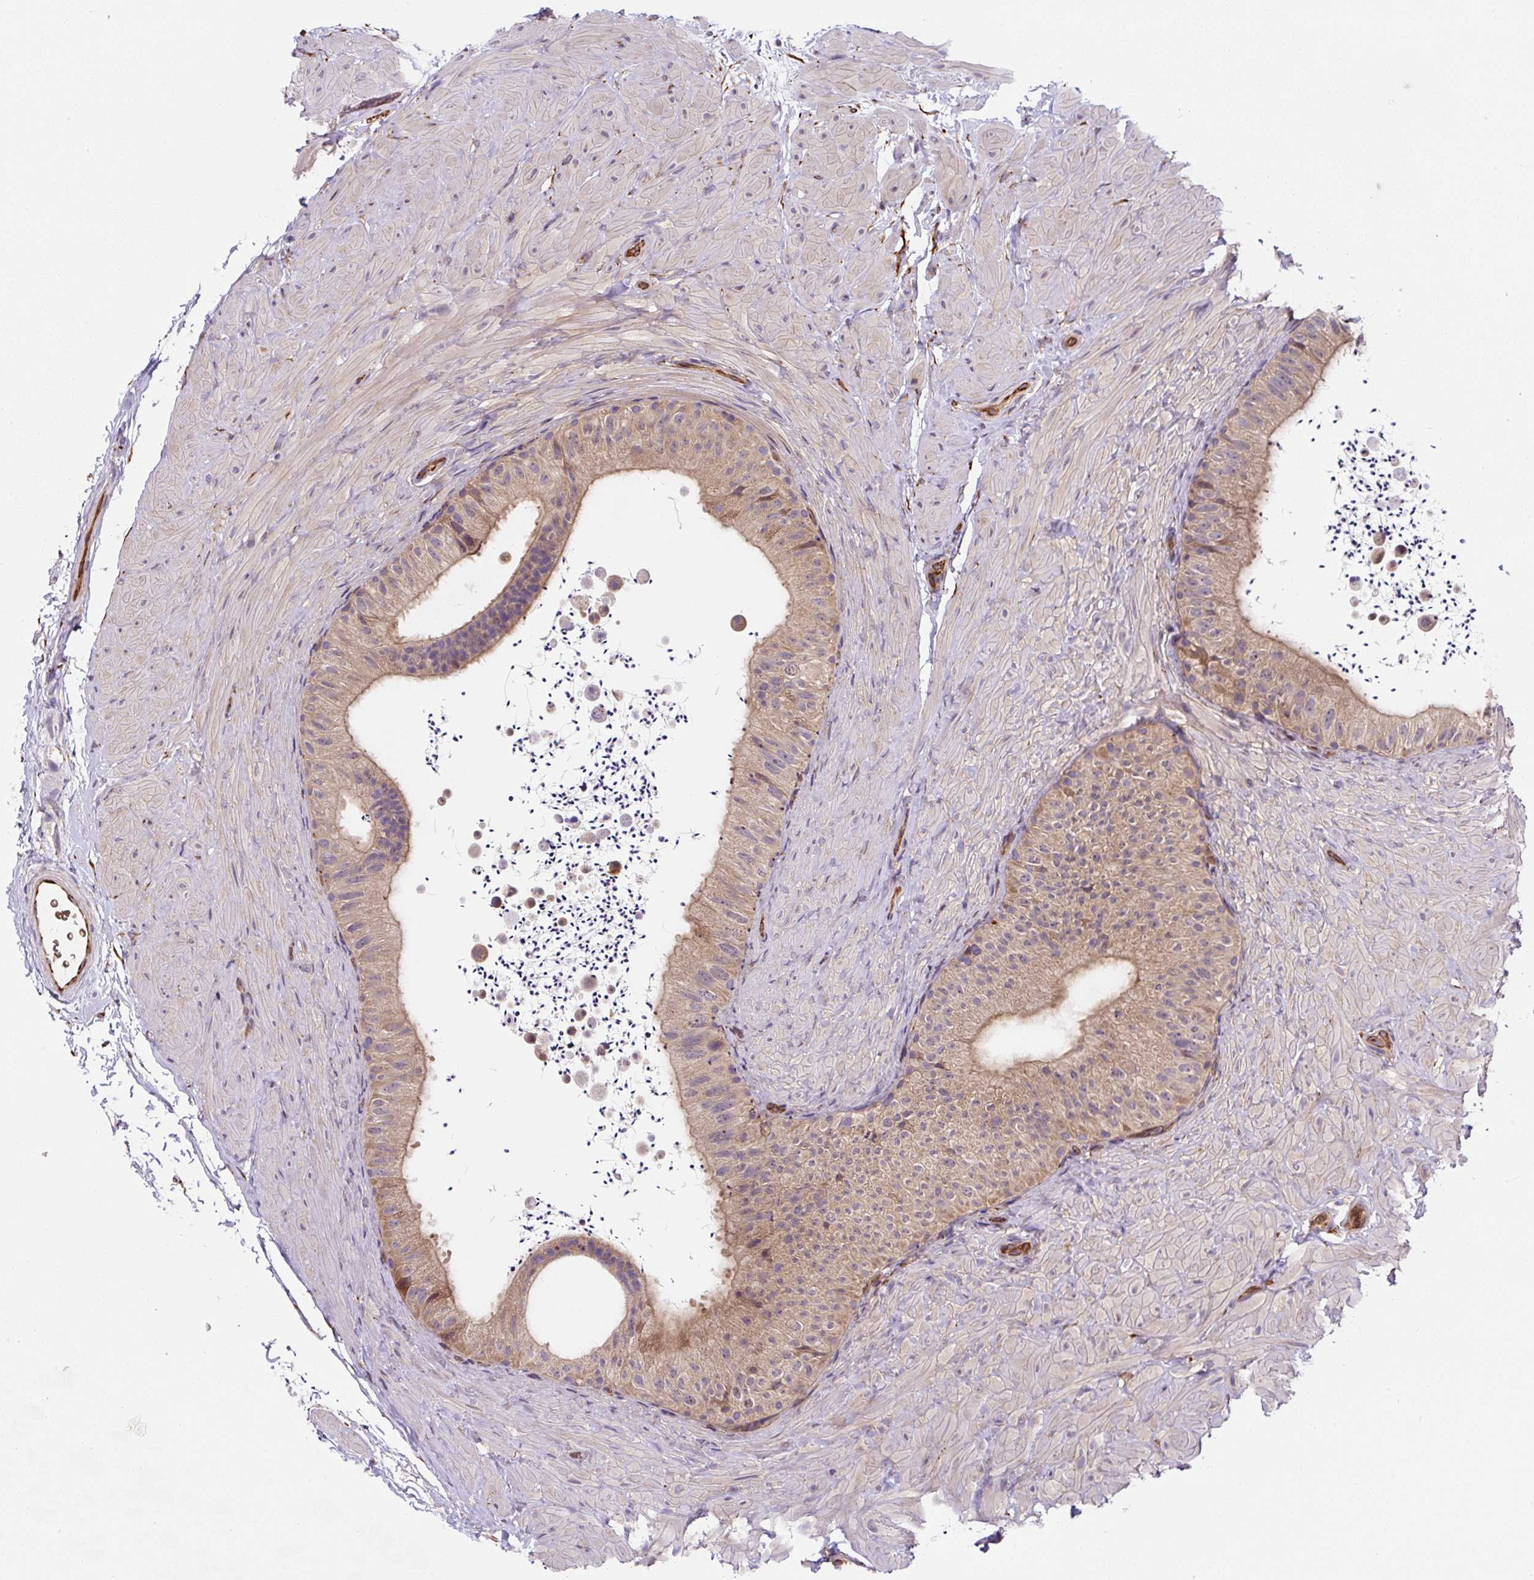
{"staining": {"intensity": "moderate", "quantity": ">75%", "location": "cytoplasmic/membranous"}, "tissue": "epididymis", "cell_type": "Glandular cells", "image_type": "normal", "snomed": [{"axis": "morphology", "description": "Normal tissue, NOS"}, {"axis": "topography", "description": "Epididymis"}, {"axis": "topography", "description": "Peripheral nerve tissue"}], "caption": "Protein analysis of benign epididymis demonstrates moderate cytoplasmic/membranous staining in about >75% of glandular cells. (DAB (3,3'-diaminobenzidine) = brown stain, brightfield microscopy at high magnification).", "gene": "APOBEC3D", "patient": {"sex": "male", "age": 32}}